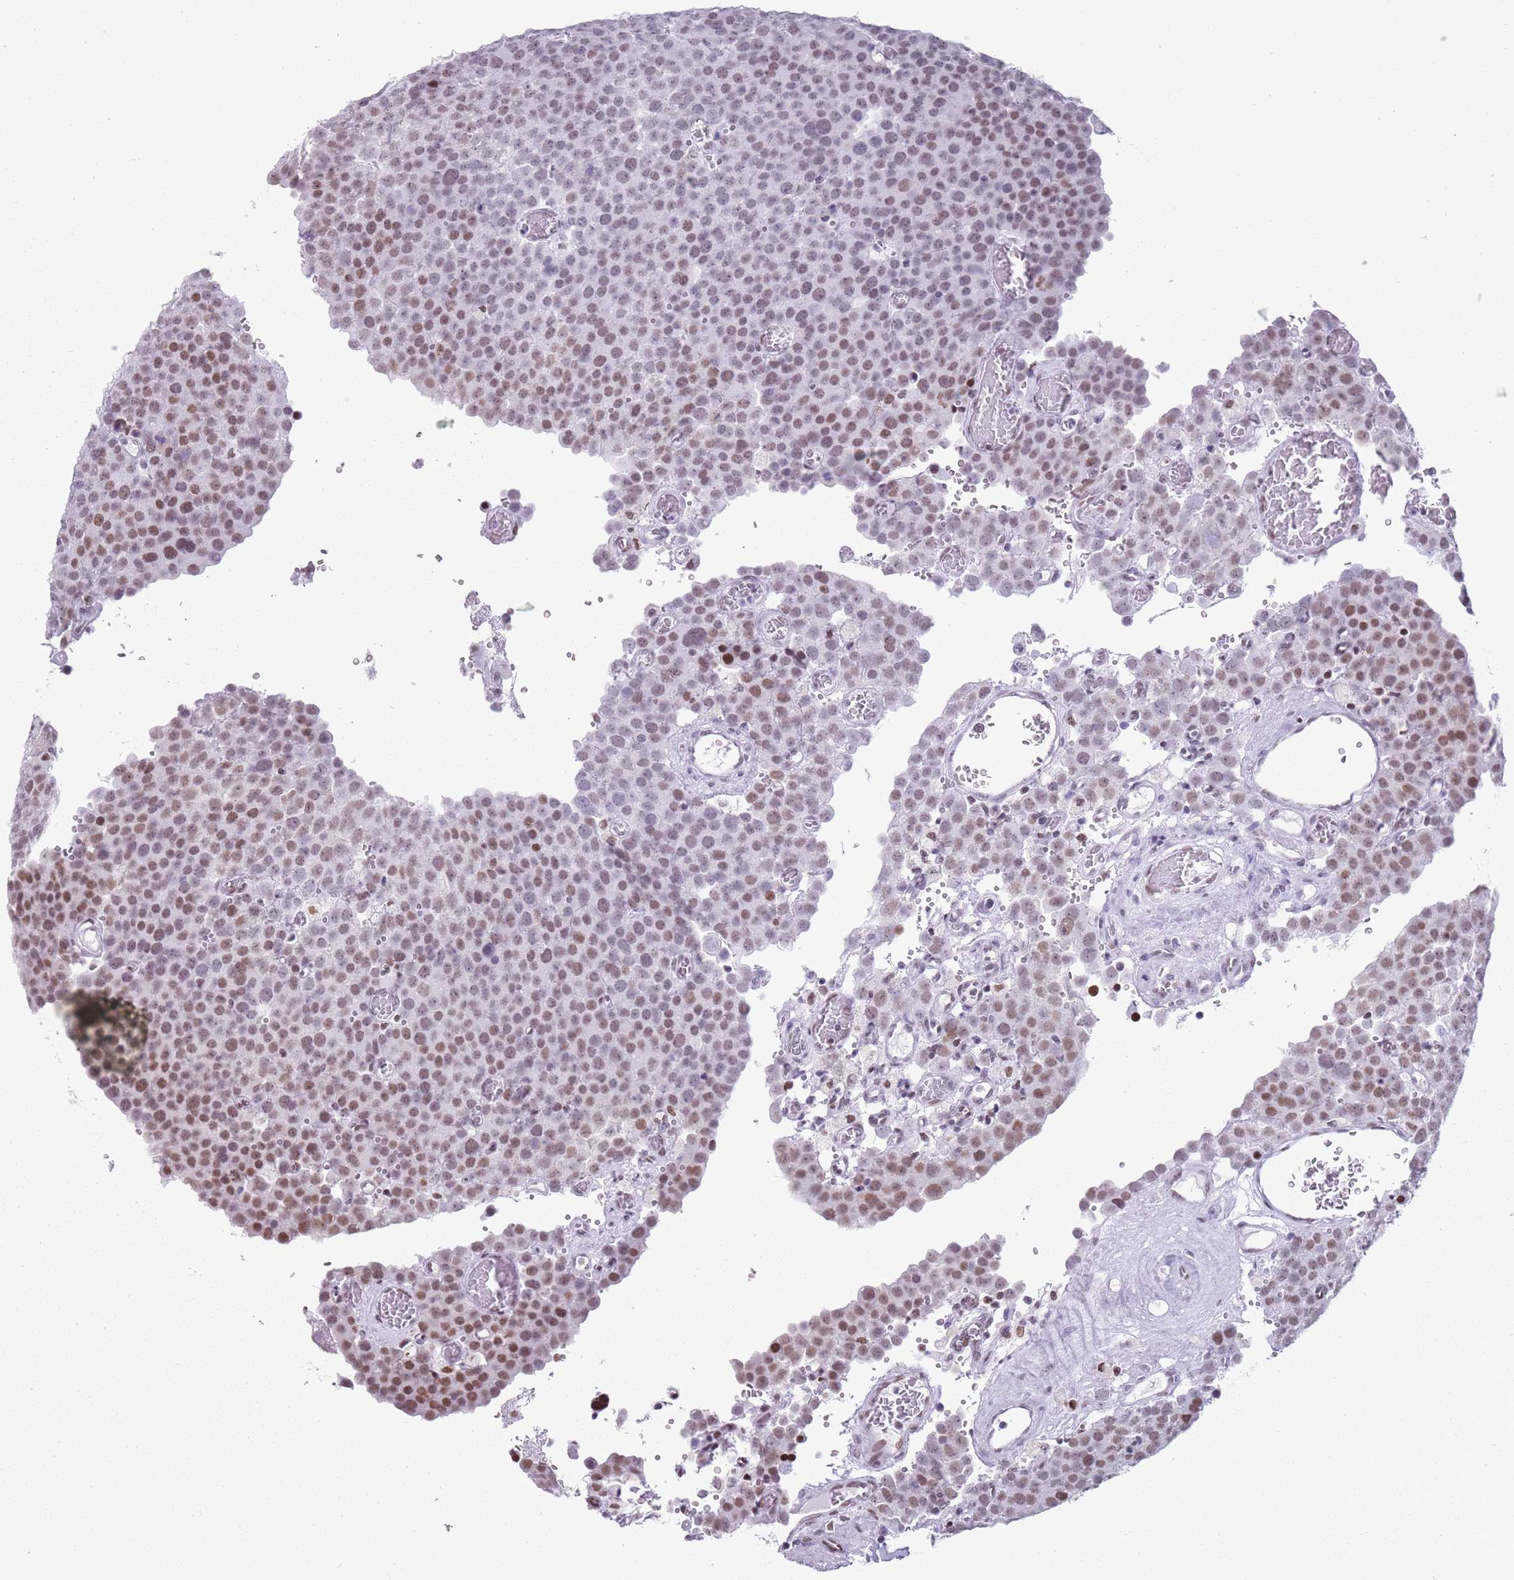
{"staining": {"intensity": "moderate", "quantity": "25%-75%", "location": "nuclear"}, "tissue": "testis cancer", "cell_type": "Tumor cells", "image_type": "cancer", "snomed": [{"axis": "morphology", "description": "Normal tissue, NOS"}, {"axis": "morphology", "description": "Seminoma, NOS"}, {"axis": "topography", "description": "Testis"}], "caption": "Immunohistochemical staining of human testis cancer demonstrates medium levels of moderate nuclear positivity in approximately 25%-75% of tumor cells.", "gene": "FAM104B", "patient": {"sex": "male", "age": 71}}